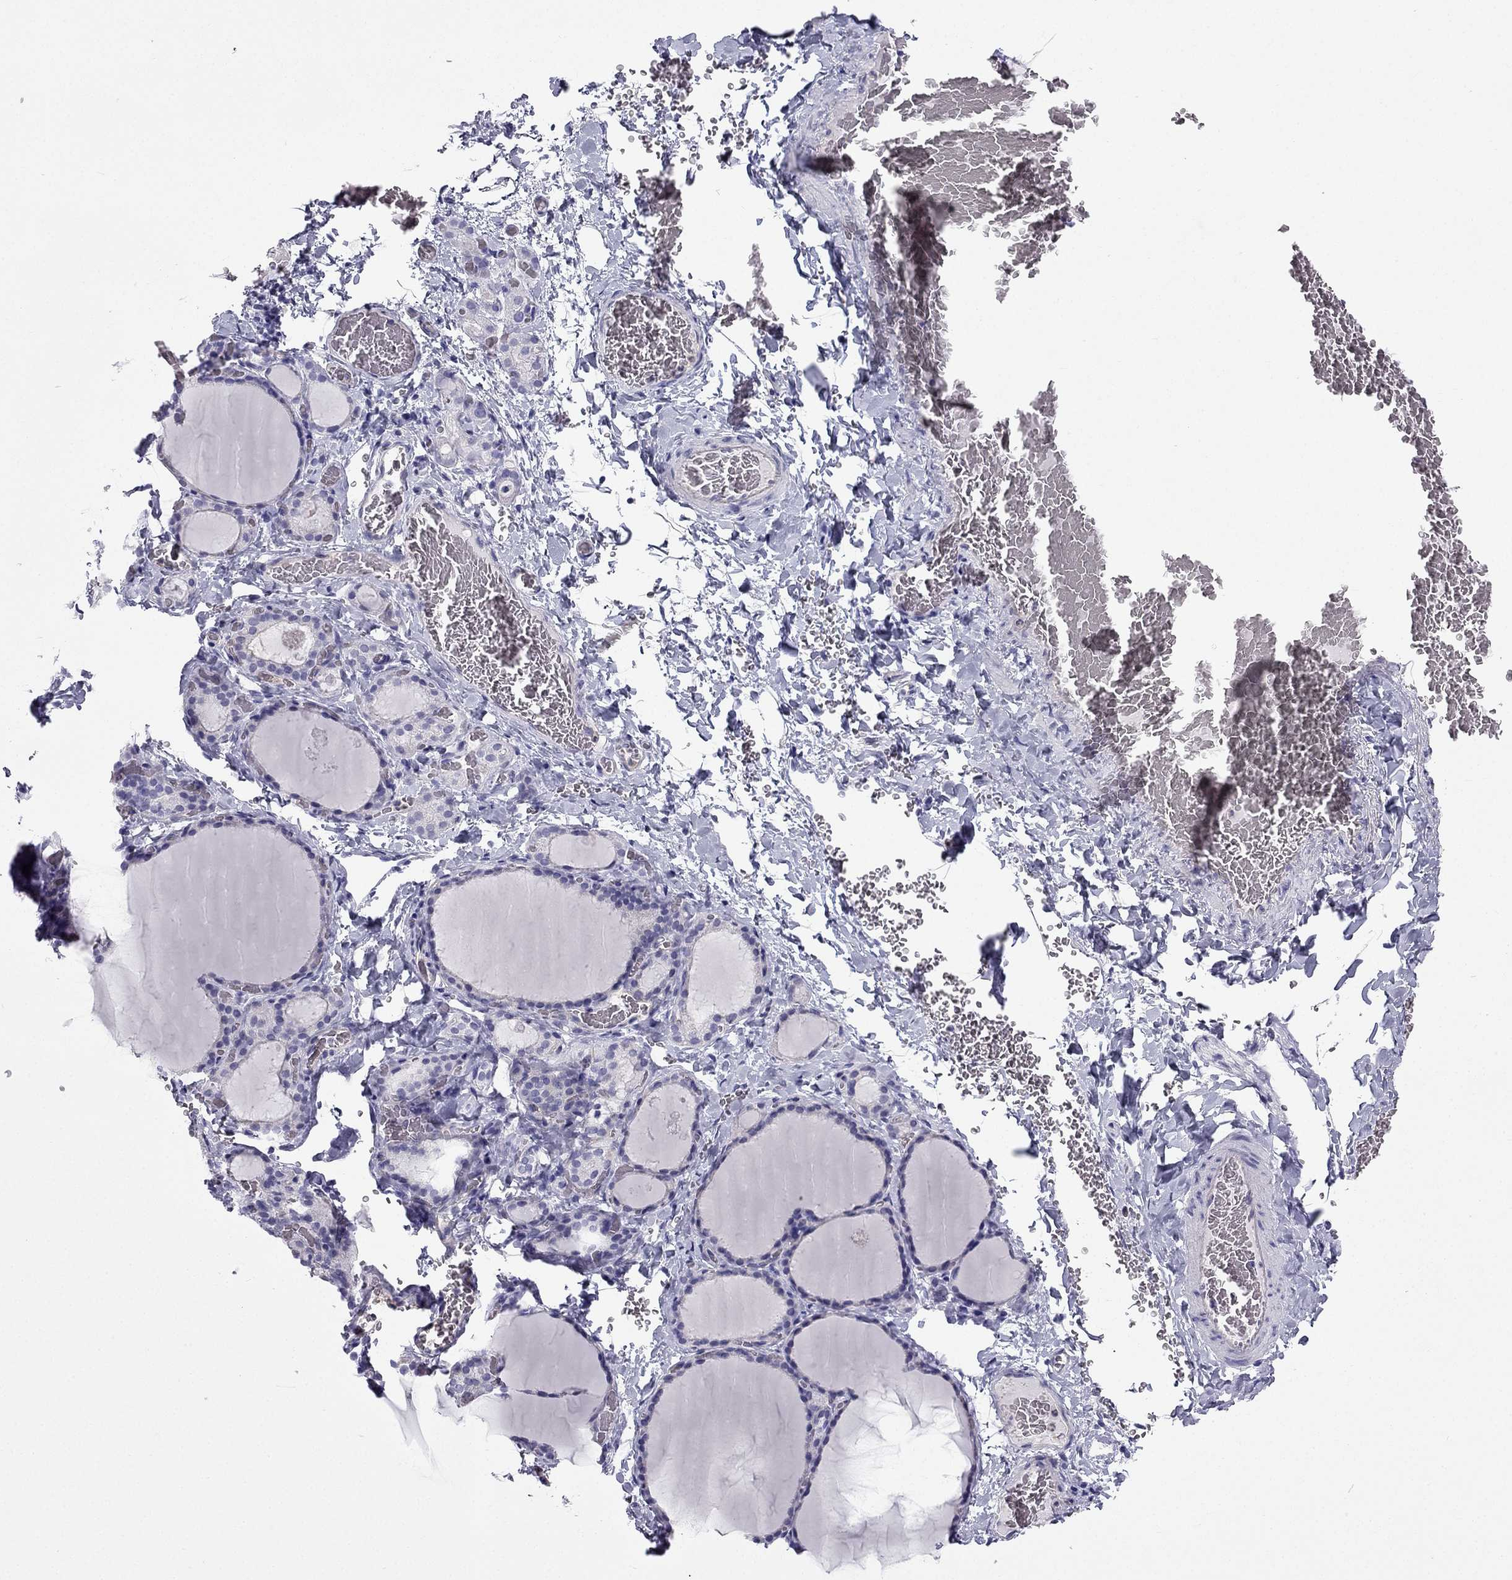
{"staining": {"intensity": "negative", "quantity": "none", "location": "none"}, "tissue": "thyroid gland", "cell_type": "Glandular cells", "image_type": "normal", "snomed": [{"axis": "morphology", "description": "Normal tissue, NOS"}, {"axis": "morphology", "description": "Hyperplasia, NOS"}, {"axis": "topography", "description": "Thyroid gland"}], "caption": "Thyroid gland was stained to show a protein in brown. There is no significant expression in glandular cells.", "gene": "GJA8", "patient": {"sex": "female", "age": 27}}